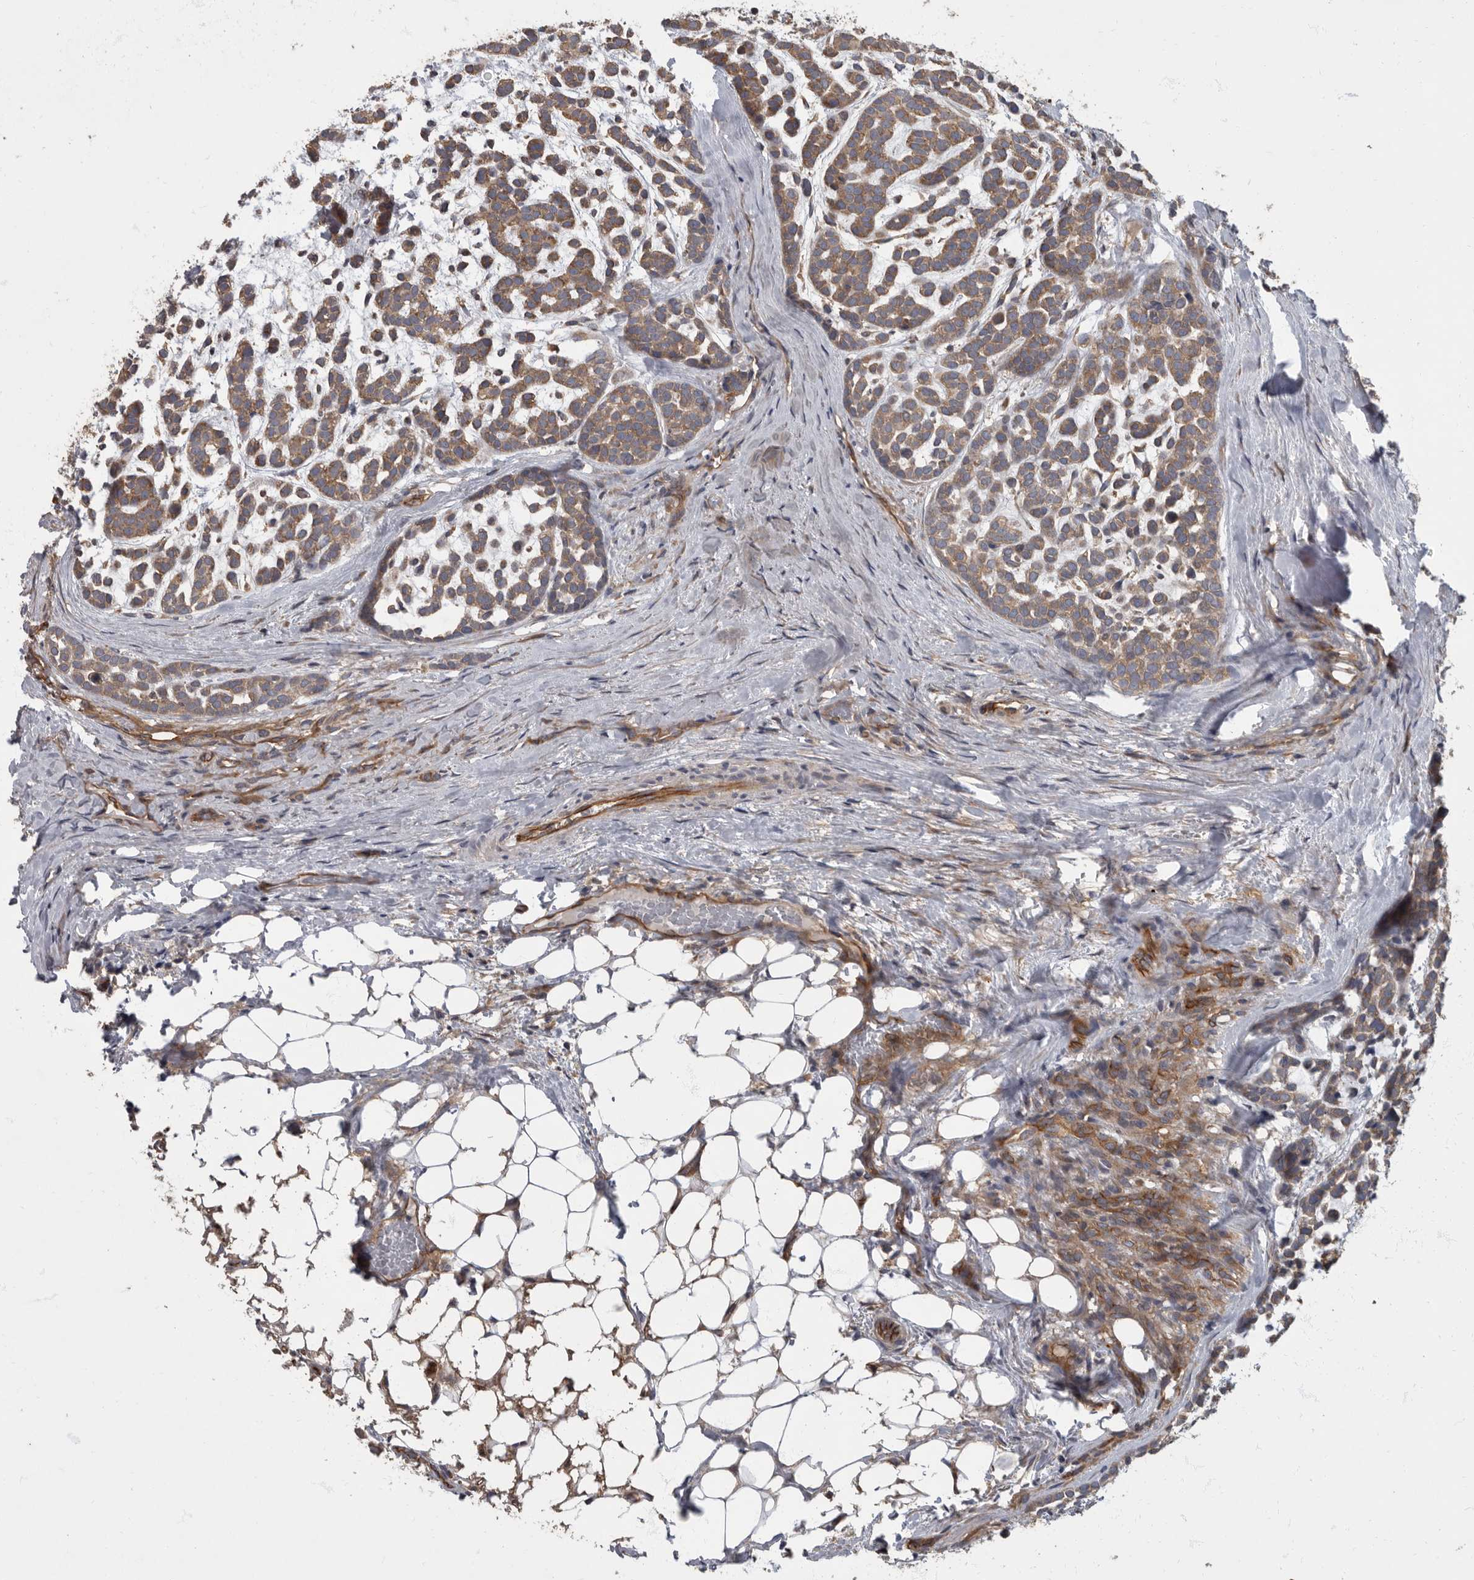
{"staining": {"intensity": "moderate", "quantity": ">75%", "location": "cytoplasmic/membranous"}, "tissue": "head and neck cancer", "cell_type": "Tumor cells", "image_type": "cancer", "snomed": [{"axis": "morphology", "description": "Adenocarcinoma, NOS"}, {"axis": "morphology", "description": "Adenoma, NOS"}, {"axis": "topography", "description": "Head-Neck"}], "caption": "Immunohistochemistry (DAB (3,3'-diaminobenzidine)) staining of head and neck cancer shows moderate cytoplasmic/membranous protein staining in approximately >75% of tumor cells.", "gene": "PDK1", "patient": {"sex": "female", "age": 55}}